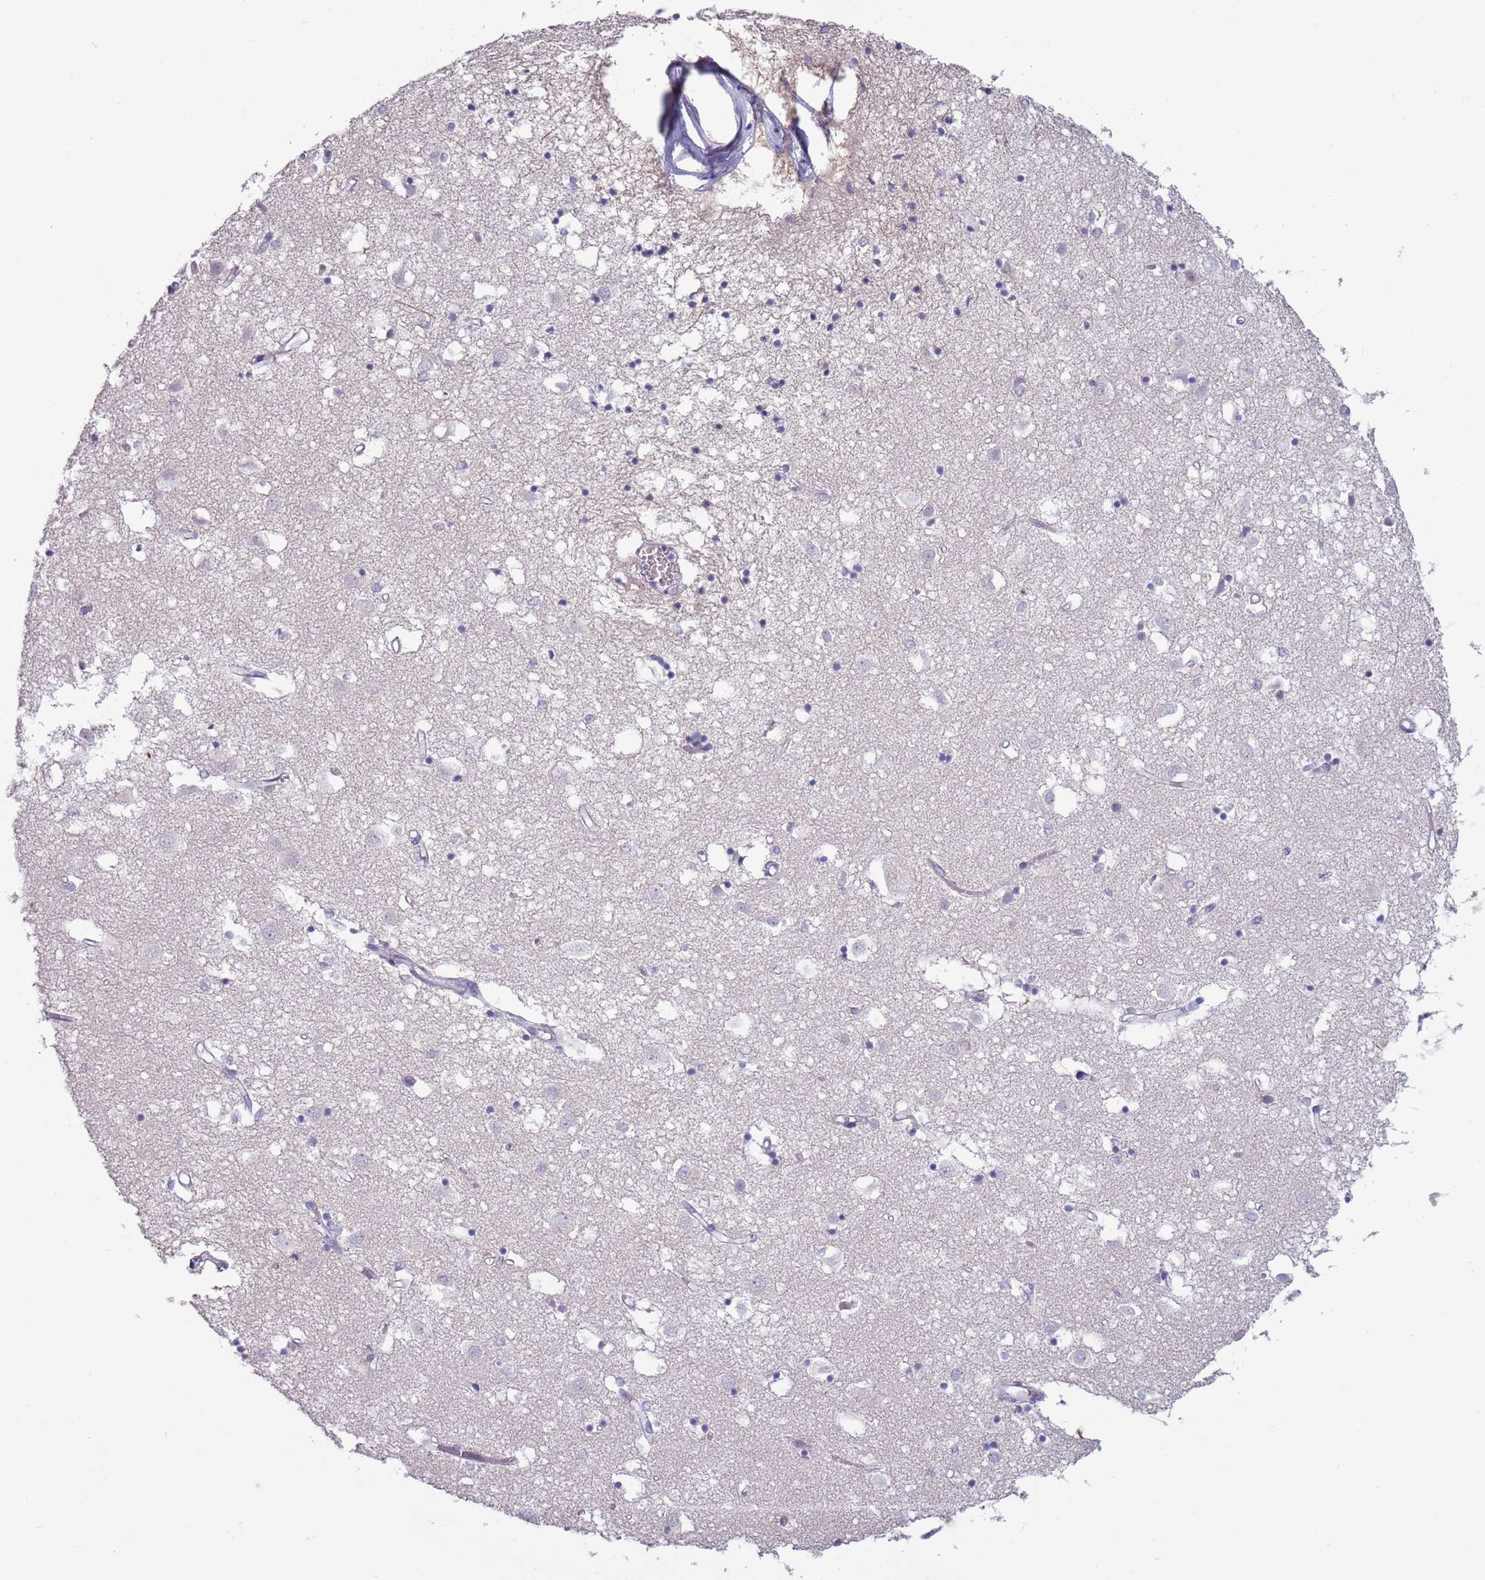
{"staining": {"intensity": "negative", "quantity": "none", "location": "none"}, "tissue": "caudate", "cell_type": "Glial cells", "image_type": "normal", "snomed": [{"axis": "morphology", "description": "Normal tissue, NOS"}, {"axis": "topography", "description": "Lateral ventricle wall"}], "caption": "A high-resolution photomicrograph shows immunohistochemistry (IHC) staining of unremarkable caudate, which exhibits no significant positivity in glial cells. Brightfield microscopy of IHC stained with DAB (3,3'-diaminobenzidine) (brown) and hematoxylin (blue), captured at high magnification.", "gene": "CLNS1A", "patient": {"sex": "male", "age": 70}}